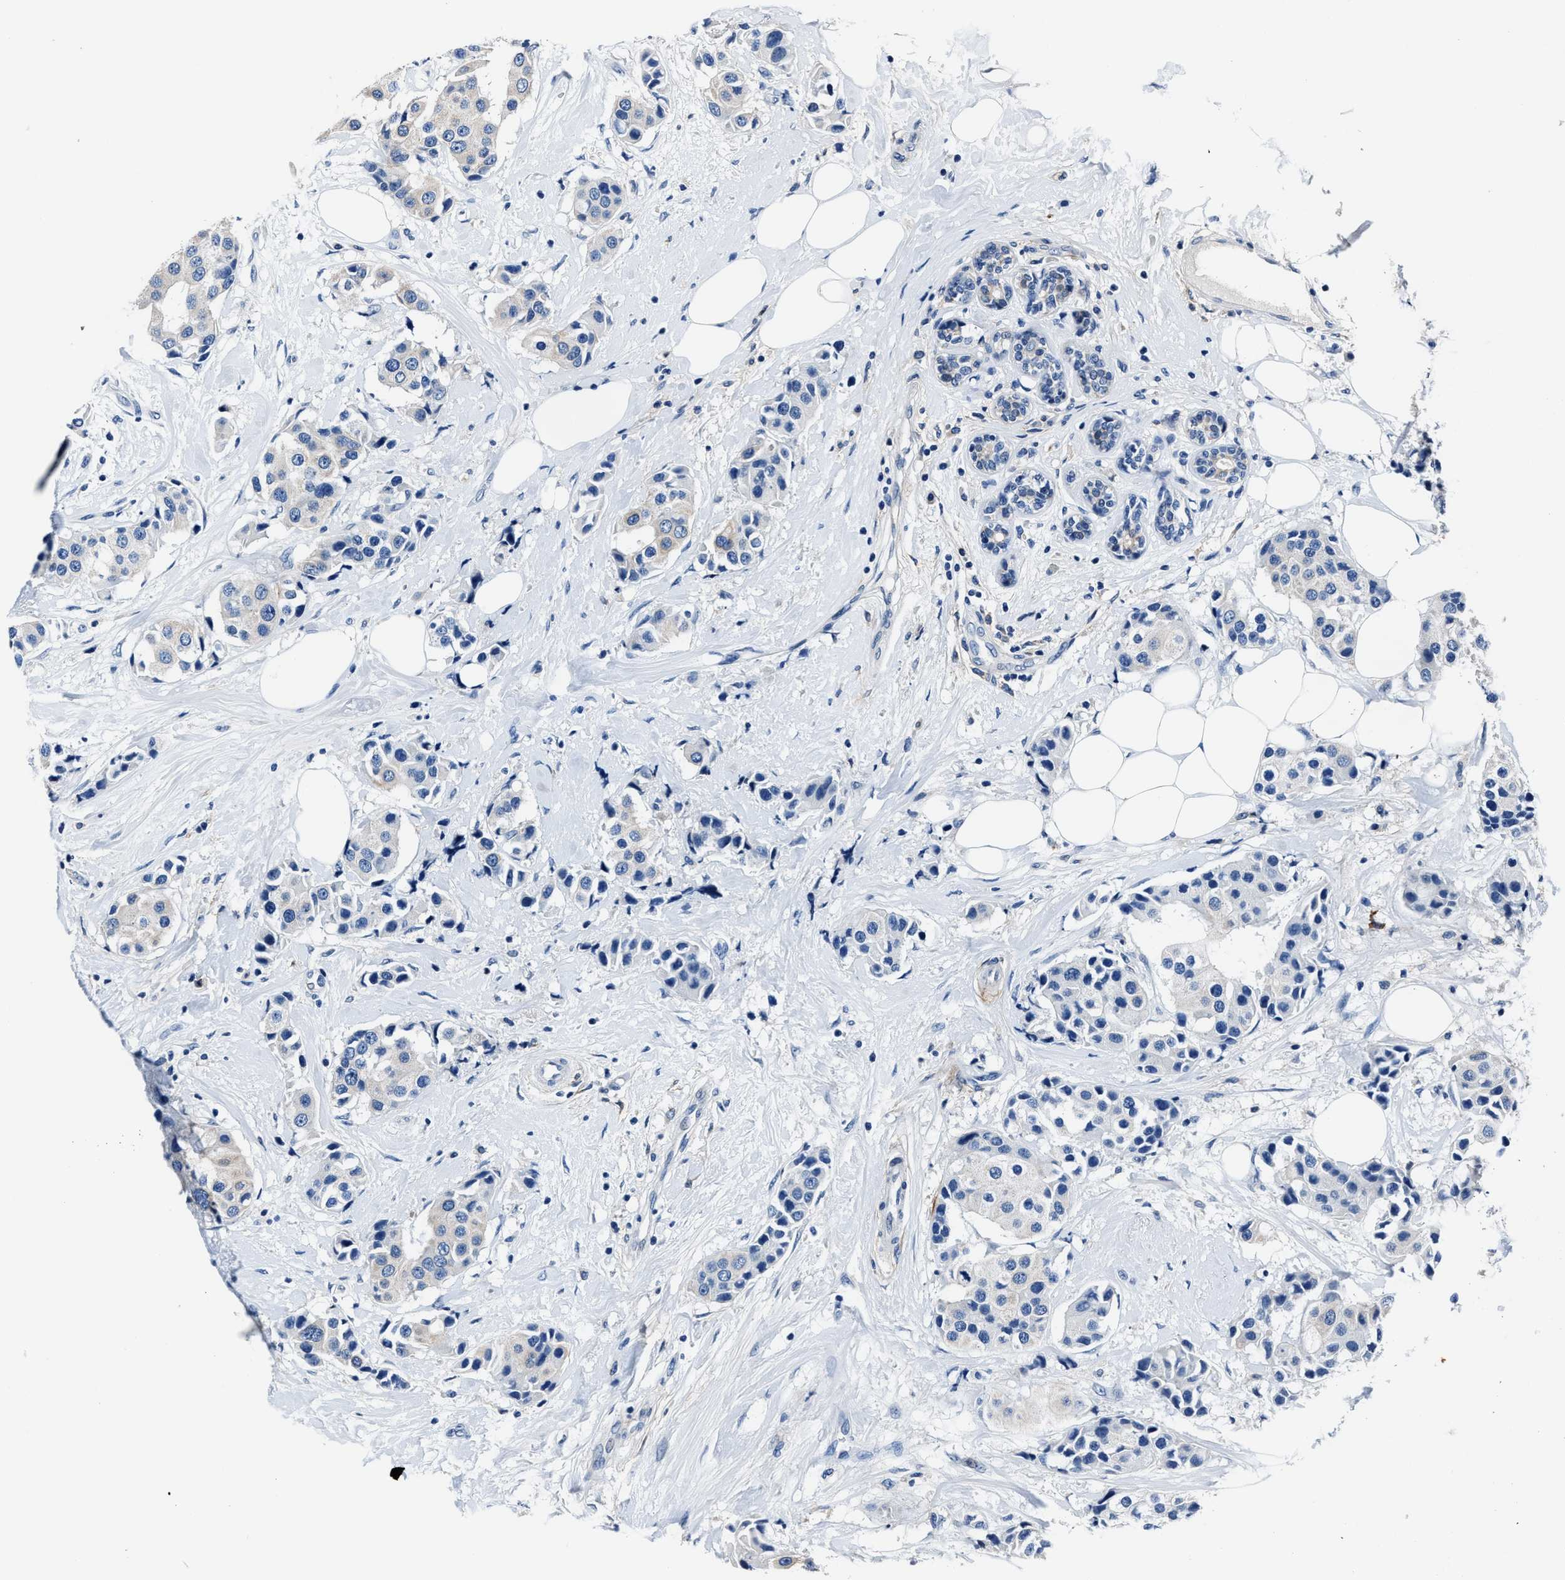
{"staining": {"intensity": "negative", "quantity": "none", "location": "none"}, "tissue": "breast cancer", "cell_type": "Tumor cells", "image_type": "cancer", "snomed": [{"axis": "morphology", "description": "Normal tissue, NOS"}, {"axis": "morphology", "description": "Duct carcinoma"}, {"axis": "topography", "description": "Breast"}], "caption": "Immunohistochemical staining of breast cancer (infiltrating ductal carcinoma) exhibits no significant positivity in tumor cells.", "gene": "FGL2", "patient": {"sex": "female", "age": 39}}